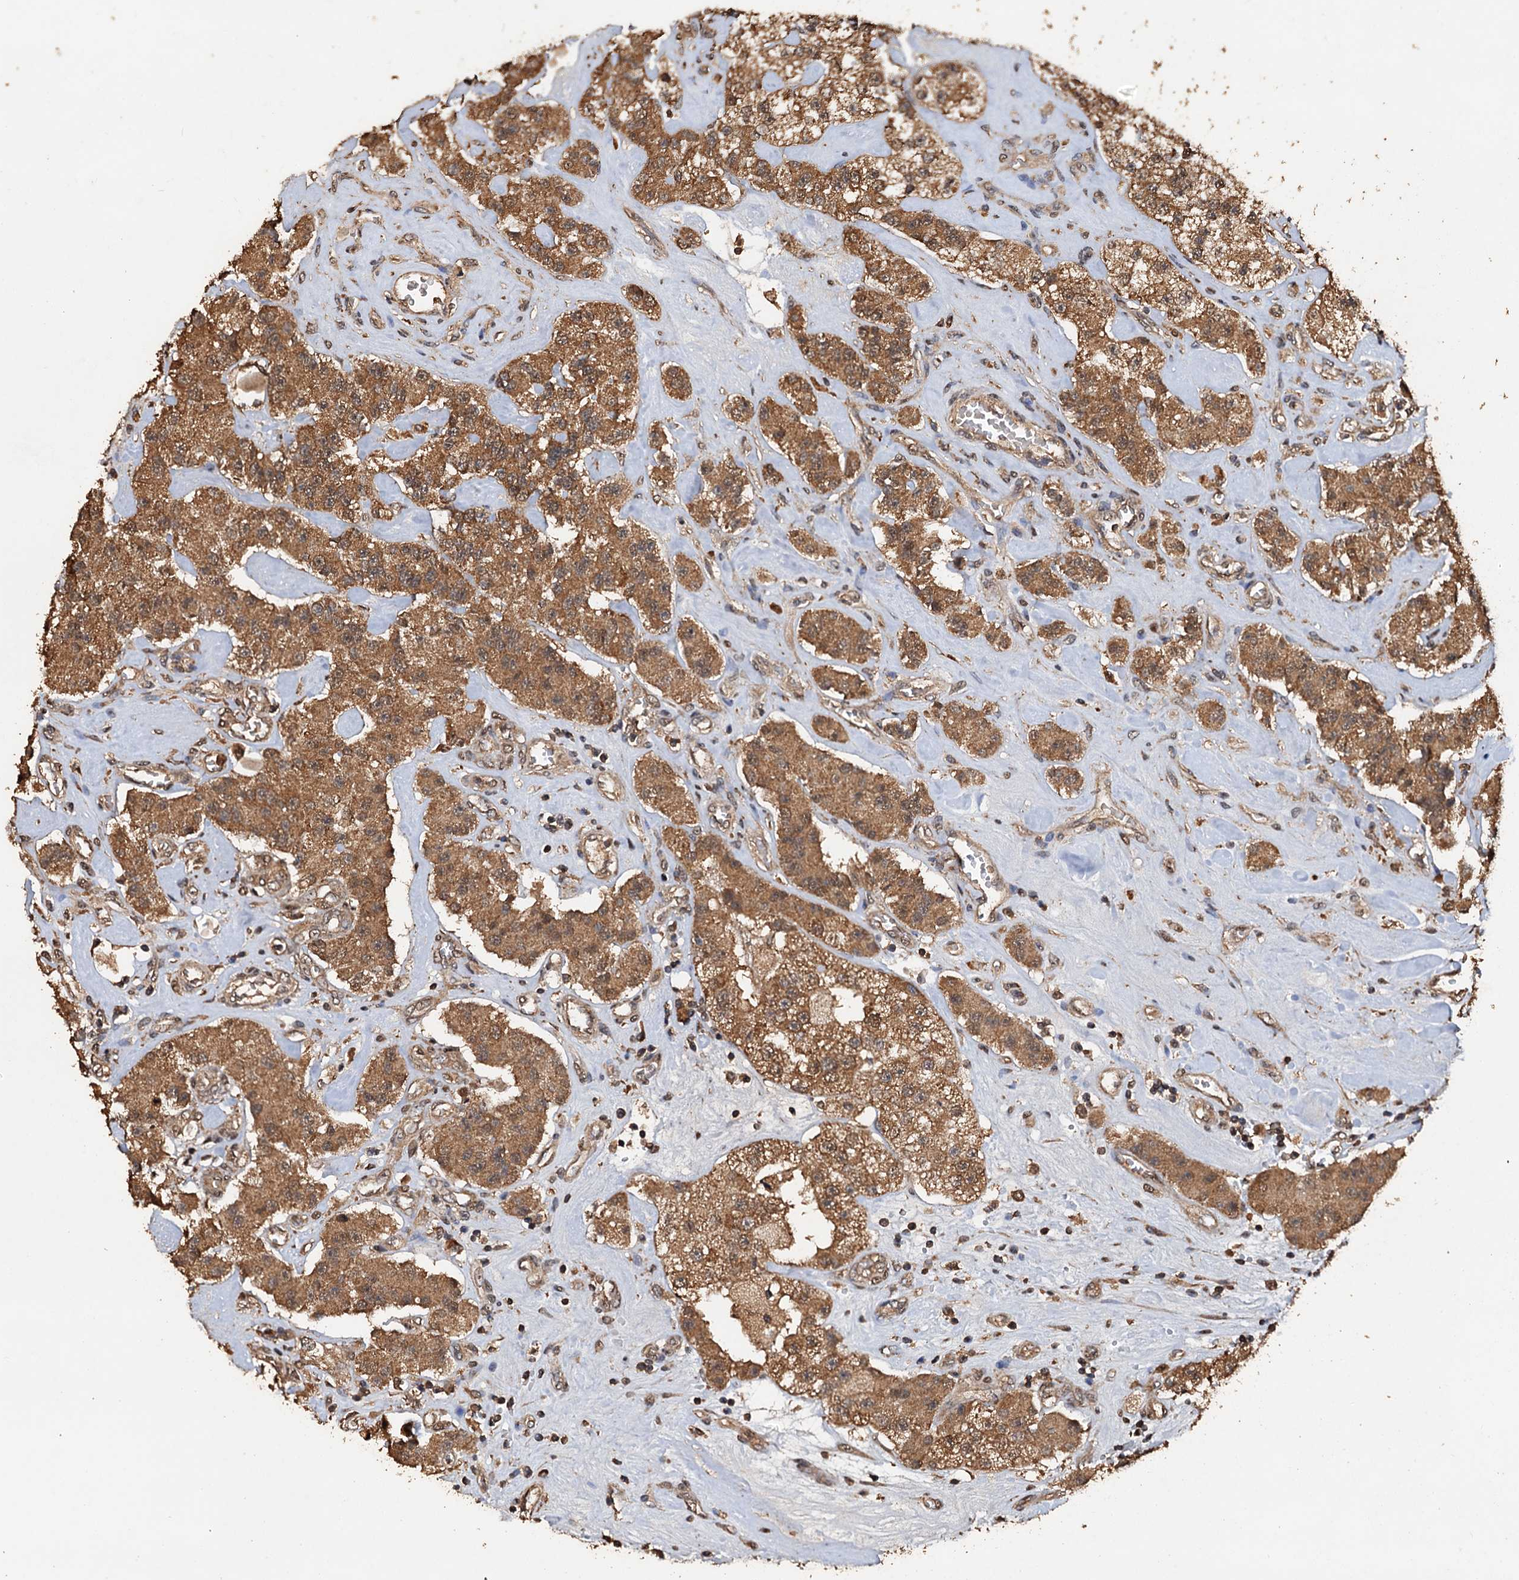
{"staining": {"intensity": "moderate", "quantity": ">75%", "location": "cytoplasmic/membranous"}, "tissue": "carcinoid", "cell_type": "Tumor cells", "image_type": "cancer", "snomed": [{"axis": "morphology", "description": "Carcinoid, malignant, NOS"}, {"axis": "topography", "description": "Pancreas"}], "caption": "Immunohistochemical staining of carcinoid (malignant) reveals moderate cytoplasmic/membranous protein expression in approximately >75% of tumor cells. (Brightfield microscopy of DAB IHC at high magnification).", "gene": "PSMD9", "patient": {"sex": "male", "age": 41}}